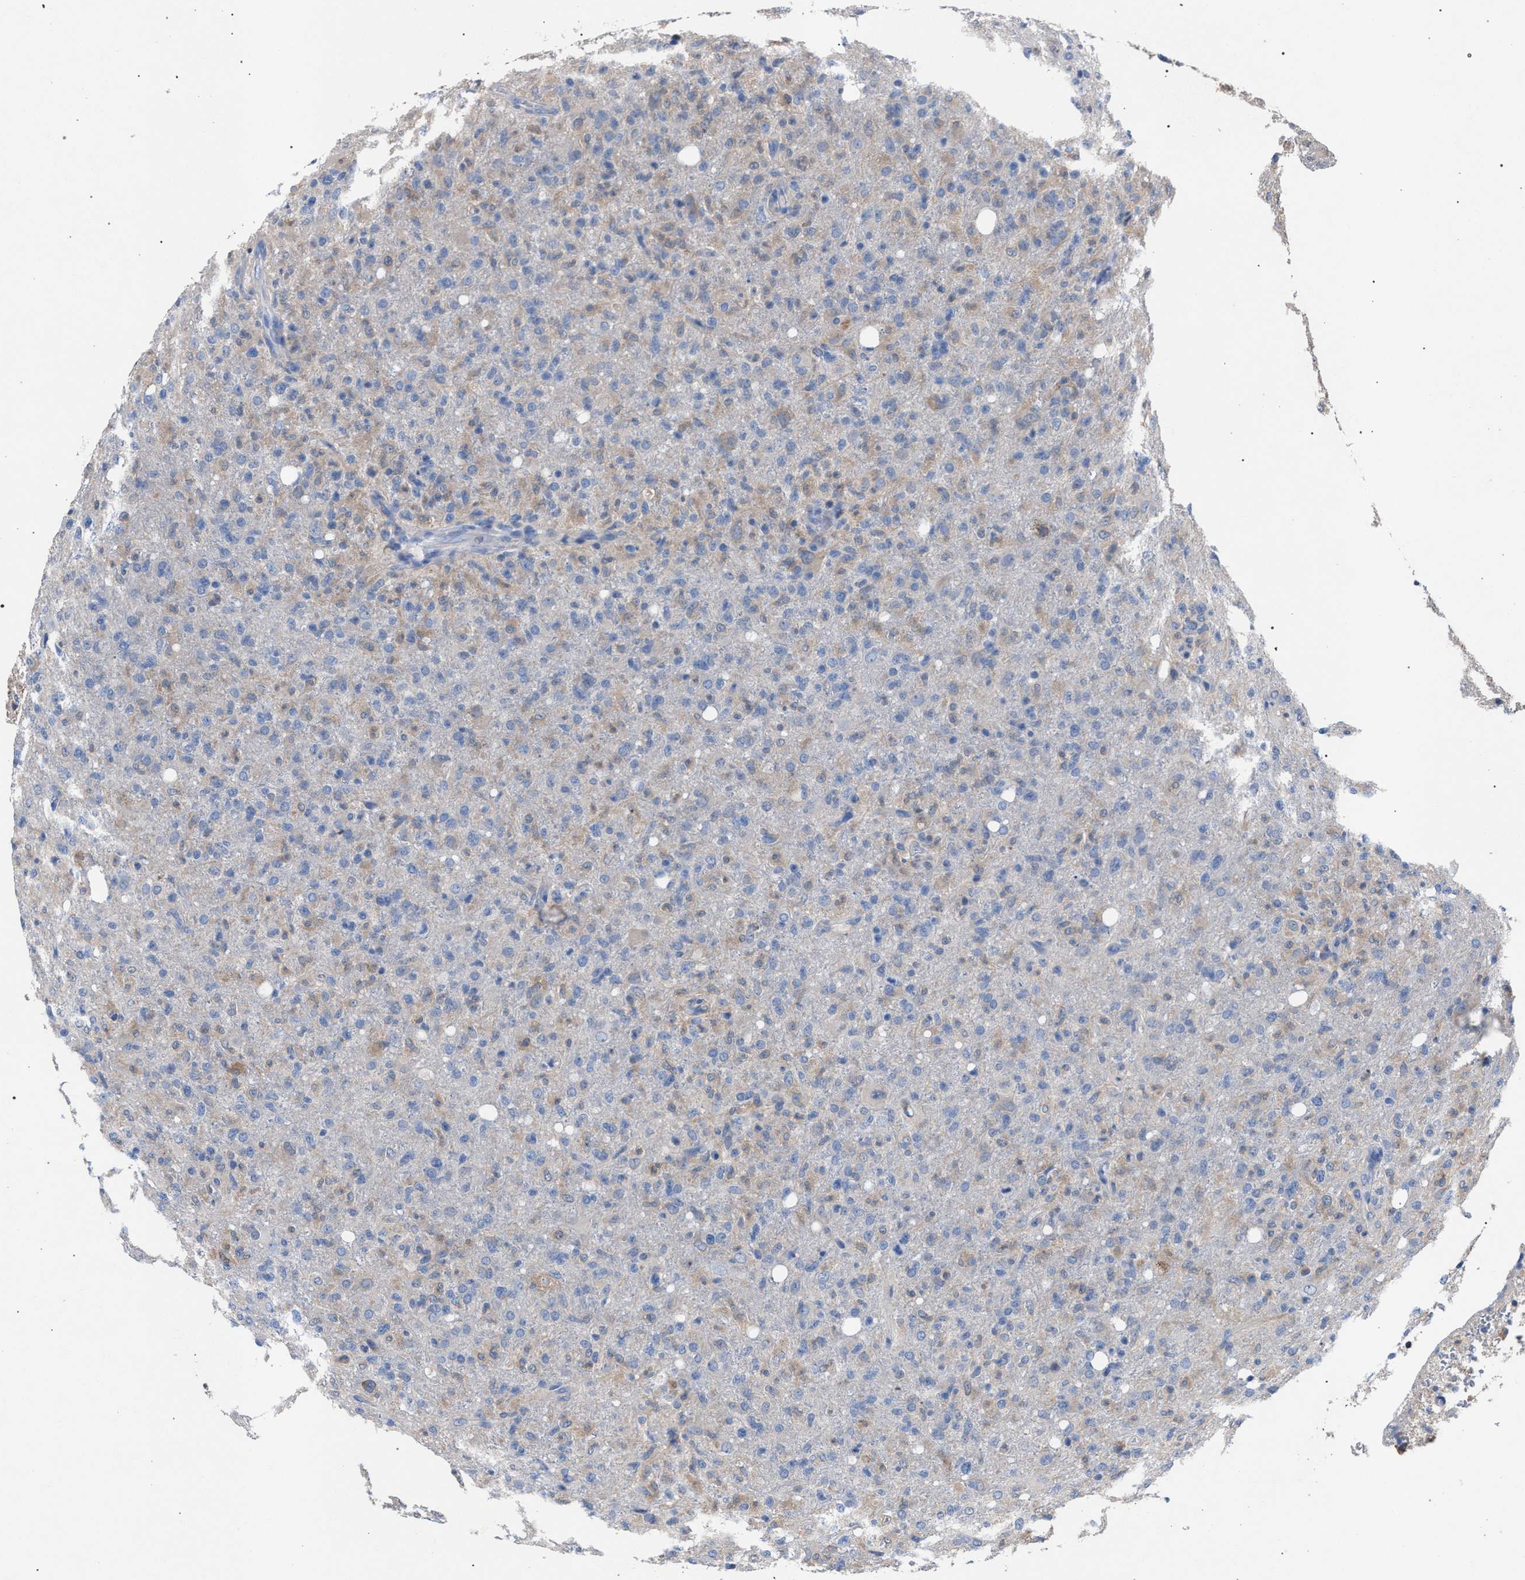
{"staining": {"intensity": "weak", "quantity": "<25%", "location": "cytoplasmic/membranous"}, "tissue": "glioma", "cell_type": "Tumor cells", "image_type": "cancer", "snomed": [{"axis": "morphology", "description": "Glioma, malignant, High grade"}, {"axis": "topography", "description": "Brain"}], "caption": "Glioma was stained to show a protein in brown. There is no significant positivity in tumor cells.", "gene": "CRYZ", "patient": {"sex": "female", "age": 57}}